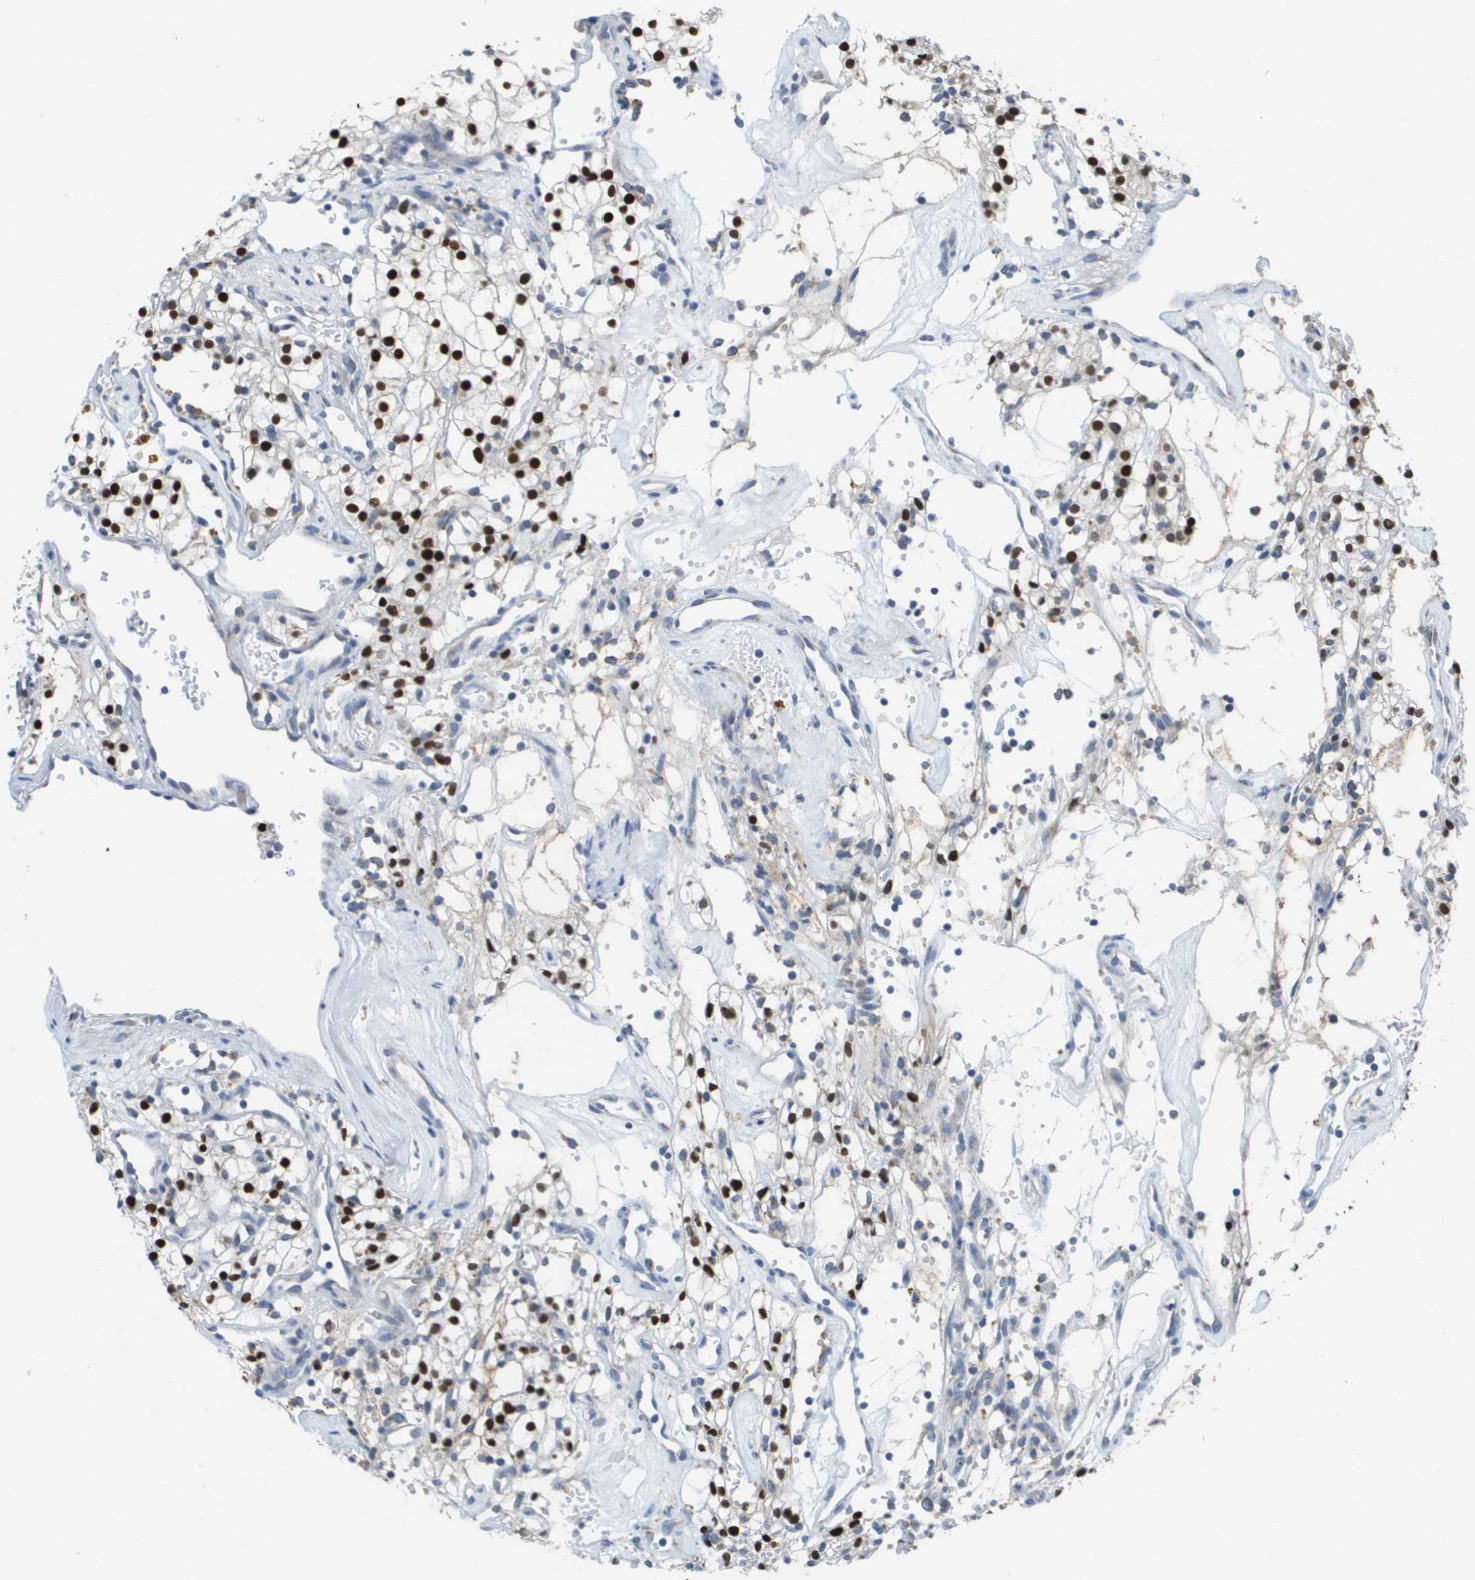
{"staining": {"intensity": "strong", "quantity": ">75%", "location": "nuclear"}, "tissue": "renal cancer", "cell_type": "Tumor cells", "image_type": "cancer", "snomed": [{"axis": "morphology", "description": "Adenocarcinoma, NOS"}, {"axis": "topography", "description": "Kidney"}], "caption": "Protein staining of renal cancer tissue reveals strong nuclear positivity in approximately >75% of tumor cells.", "gene": "PTDSS1", "patient": {"sex": "male", "age": 59}}